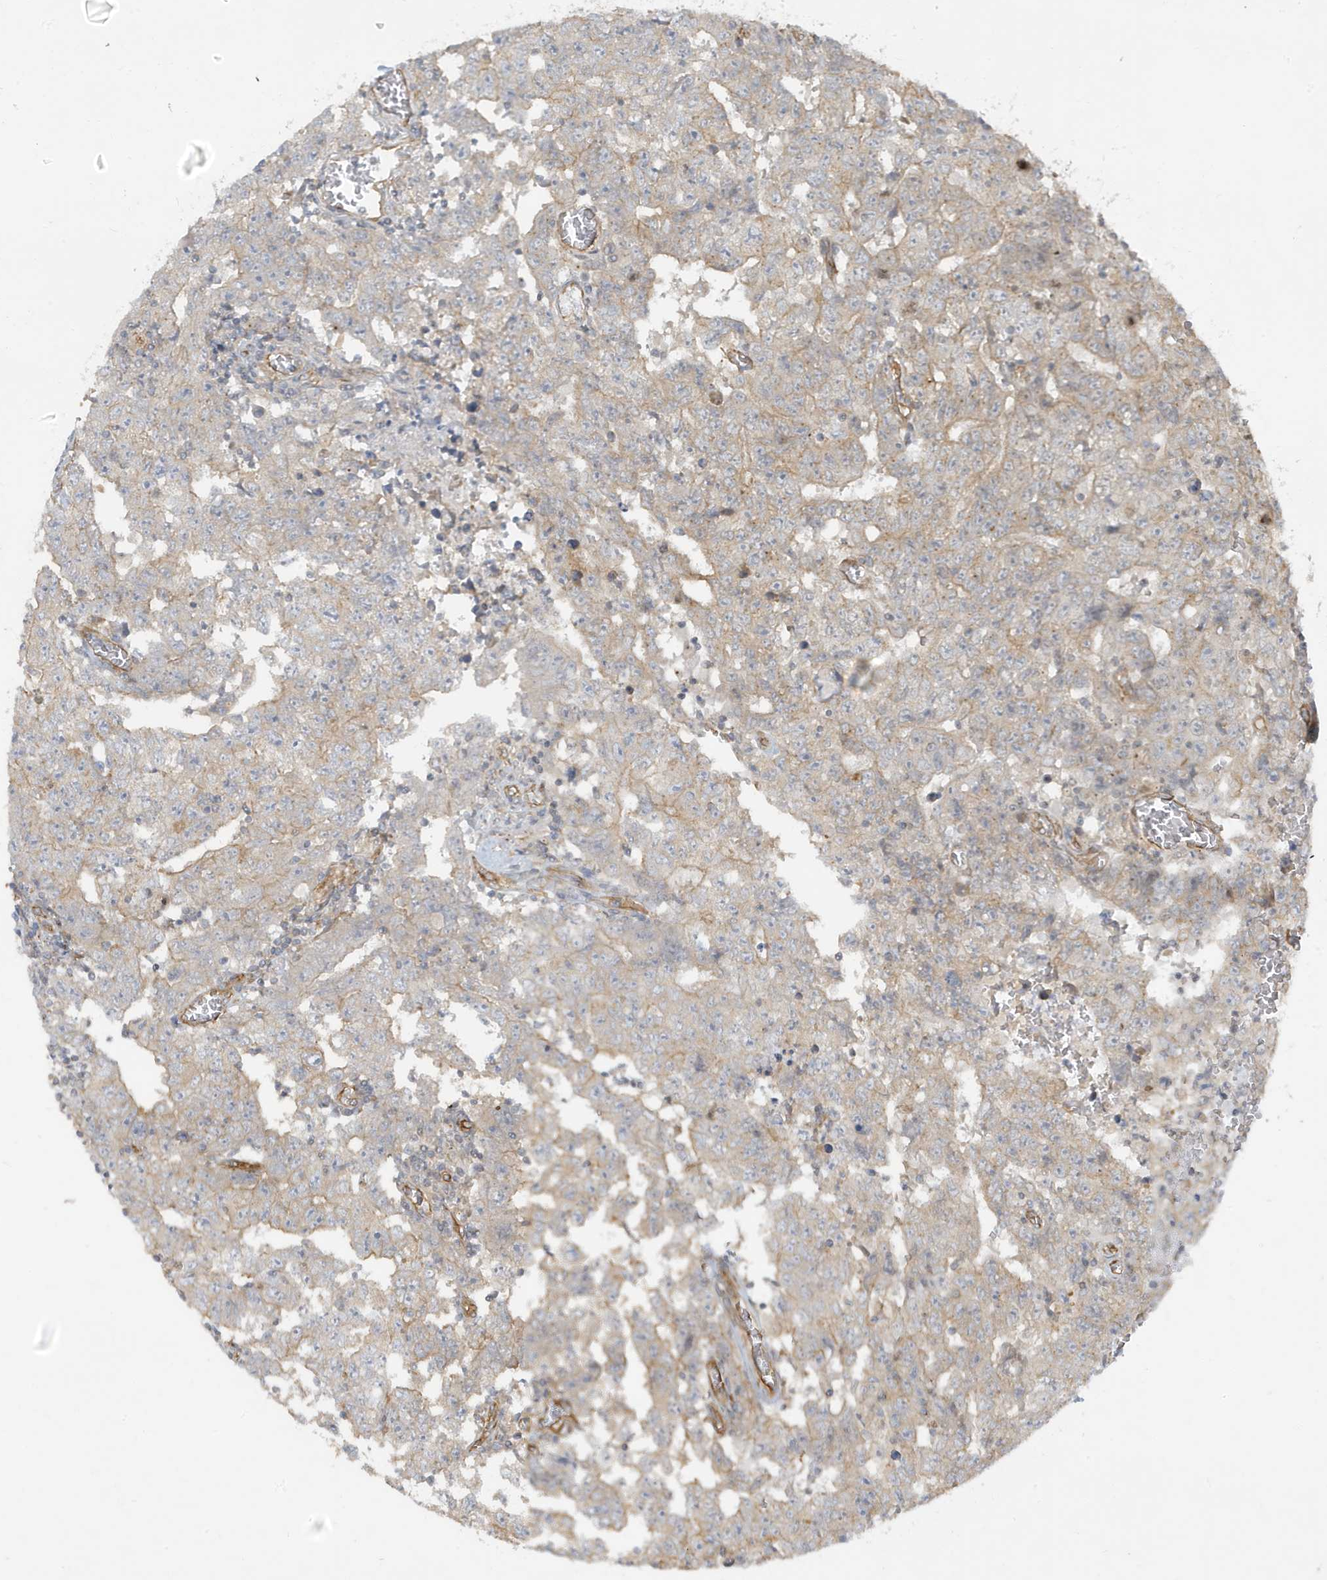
{"staining": {"intensity": "moderate", "quantity": "25%-75%", "location": "cytoplasmic/membranous"}, "tissue": "testis cancer", "cell_type": "Tumor cells", "image_type": "cancer", "snomed": [{"axis": "morphology", "description": "Carcinoma, Embryonal, NOS"}, {"axis": "topography", "description": "Testis"}], "caption": "Immunohistochemistry micrograph of testis cancer stained for a protein (brown), which demonstrates medium levels of moderate cytoplasmic/membranous positivity in about 25%-75% of tumor cells.", "gene": "ATP23", "patient": {"sex": "male", "age": 26}}